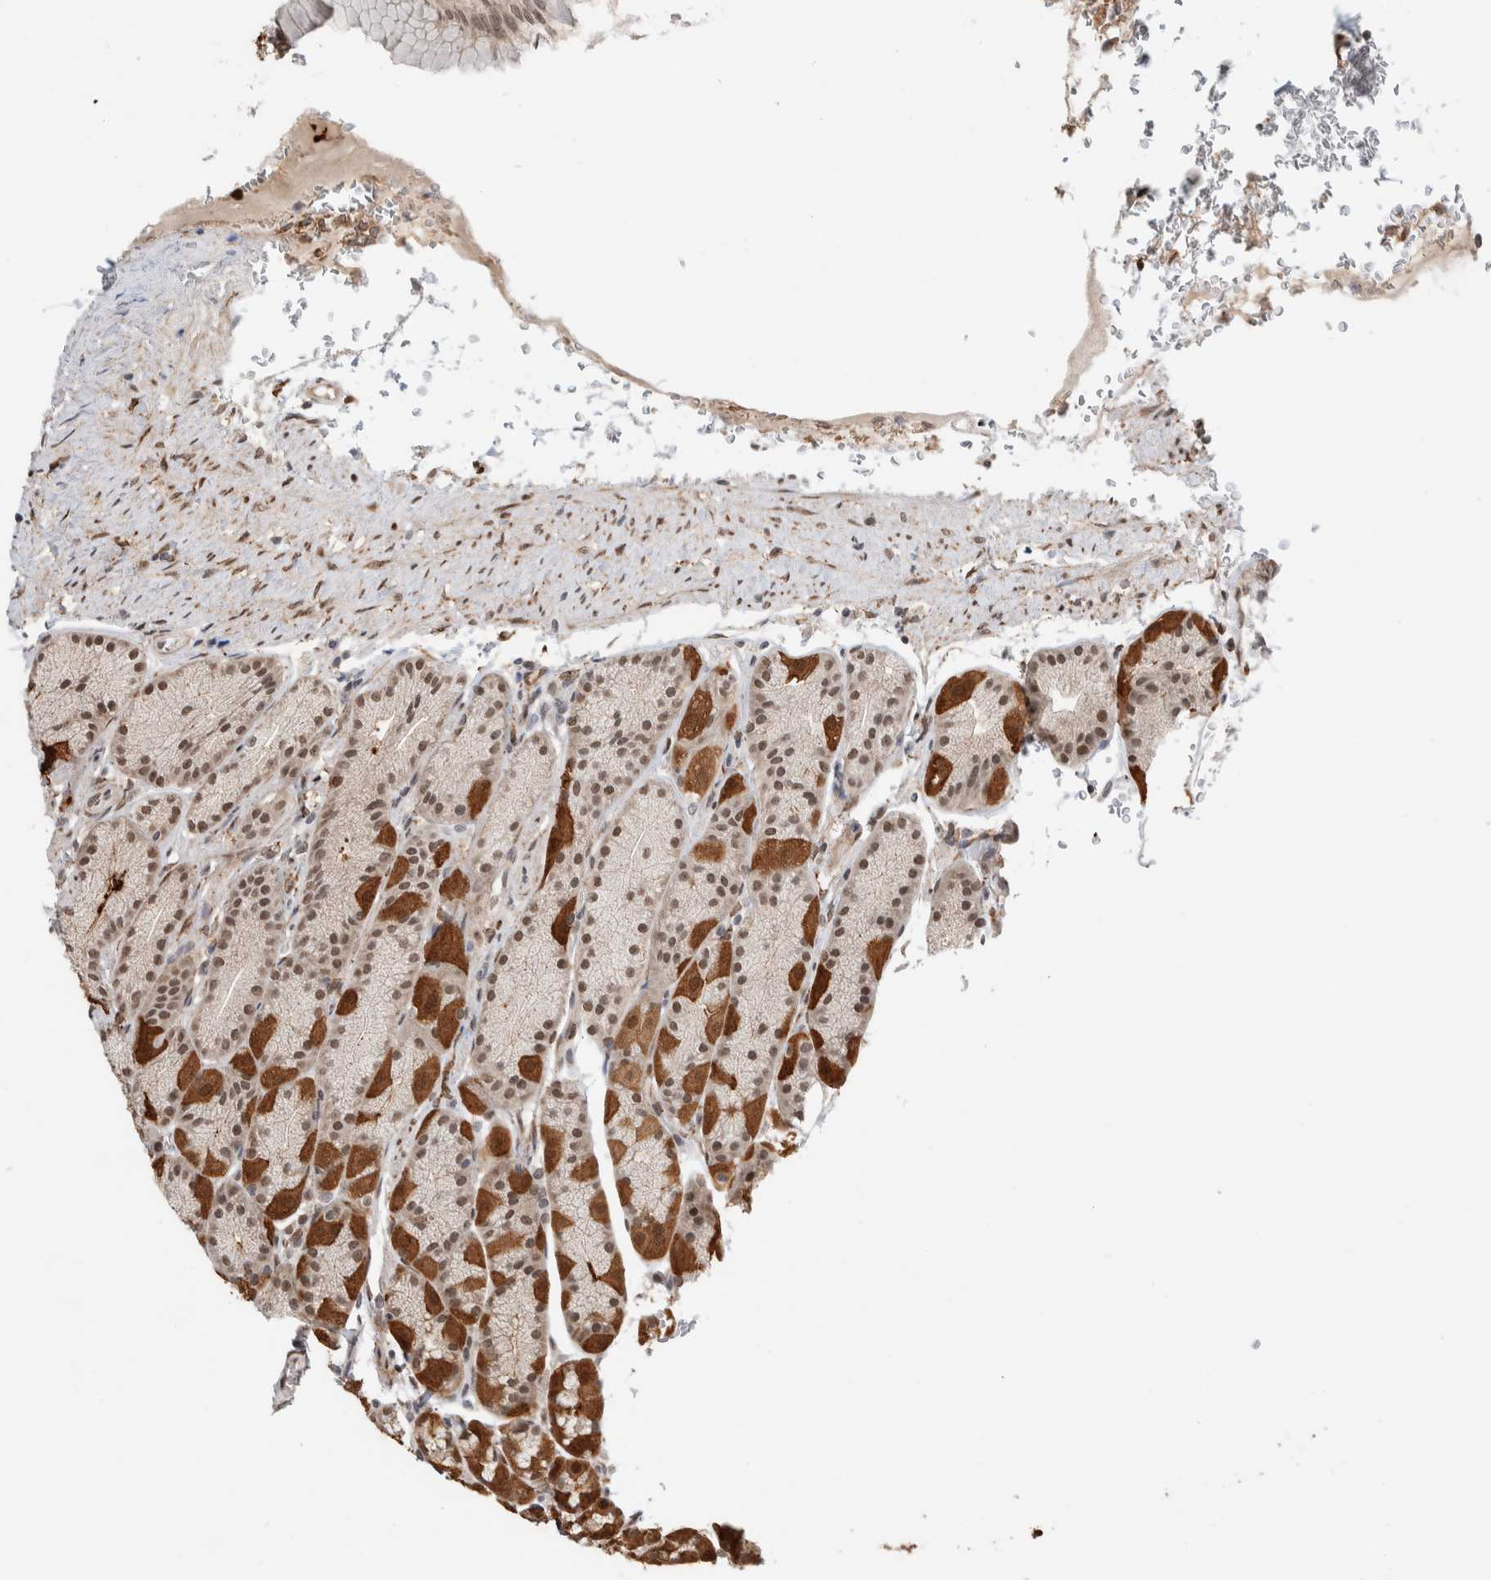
{"staining": {"intensity": "strong", "quantity": "25%-75%", "location": "cytoplasmic/membranous,nuclear"}, "tissue": "stomach", "cell_type": "Glandular cells", "image_type": "normal", "snomed": [{"axis": "morphology", "description": "Normal tissue, NOS"}, {"axis": "topography", "description": "Stomach"}], "caption": "A high-resolution image shows immunohistochemistry staining of benign stomach, which demonstrates strong cytoplasmic/membranous,nuclear staining in approximately 25%-75% of glandular cells.", "gene": "TNRC18", "patient": {"sex": "male", "age": 42}}